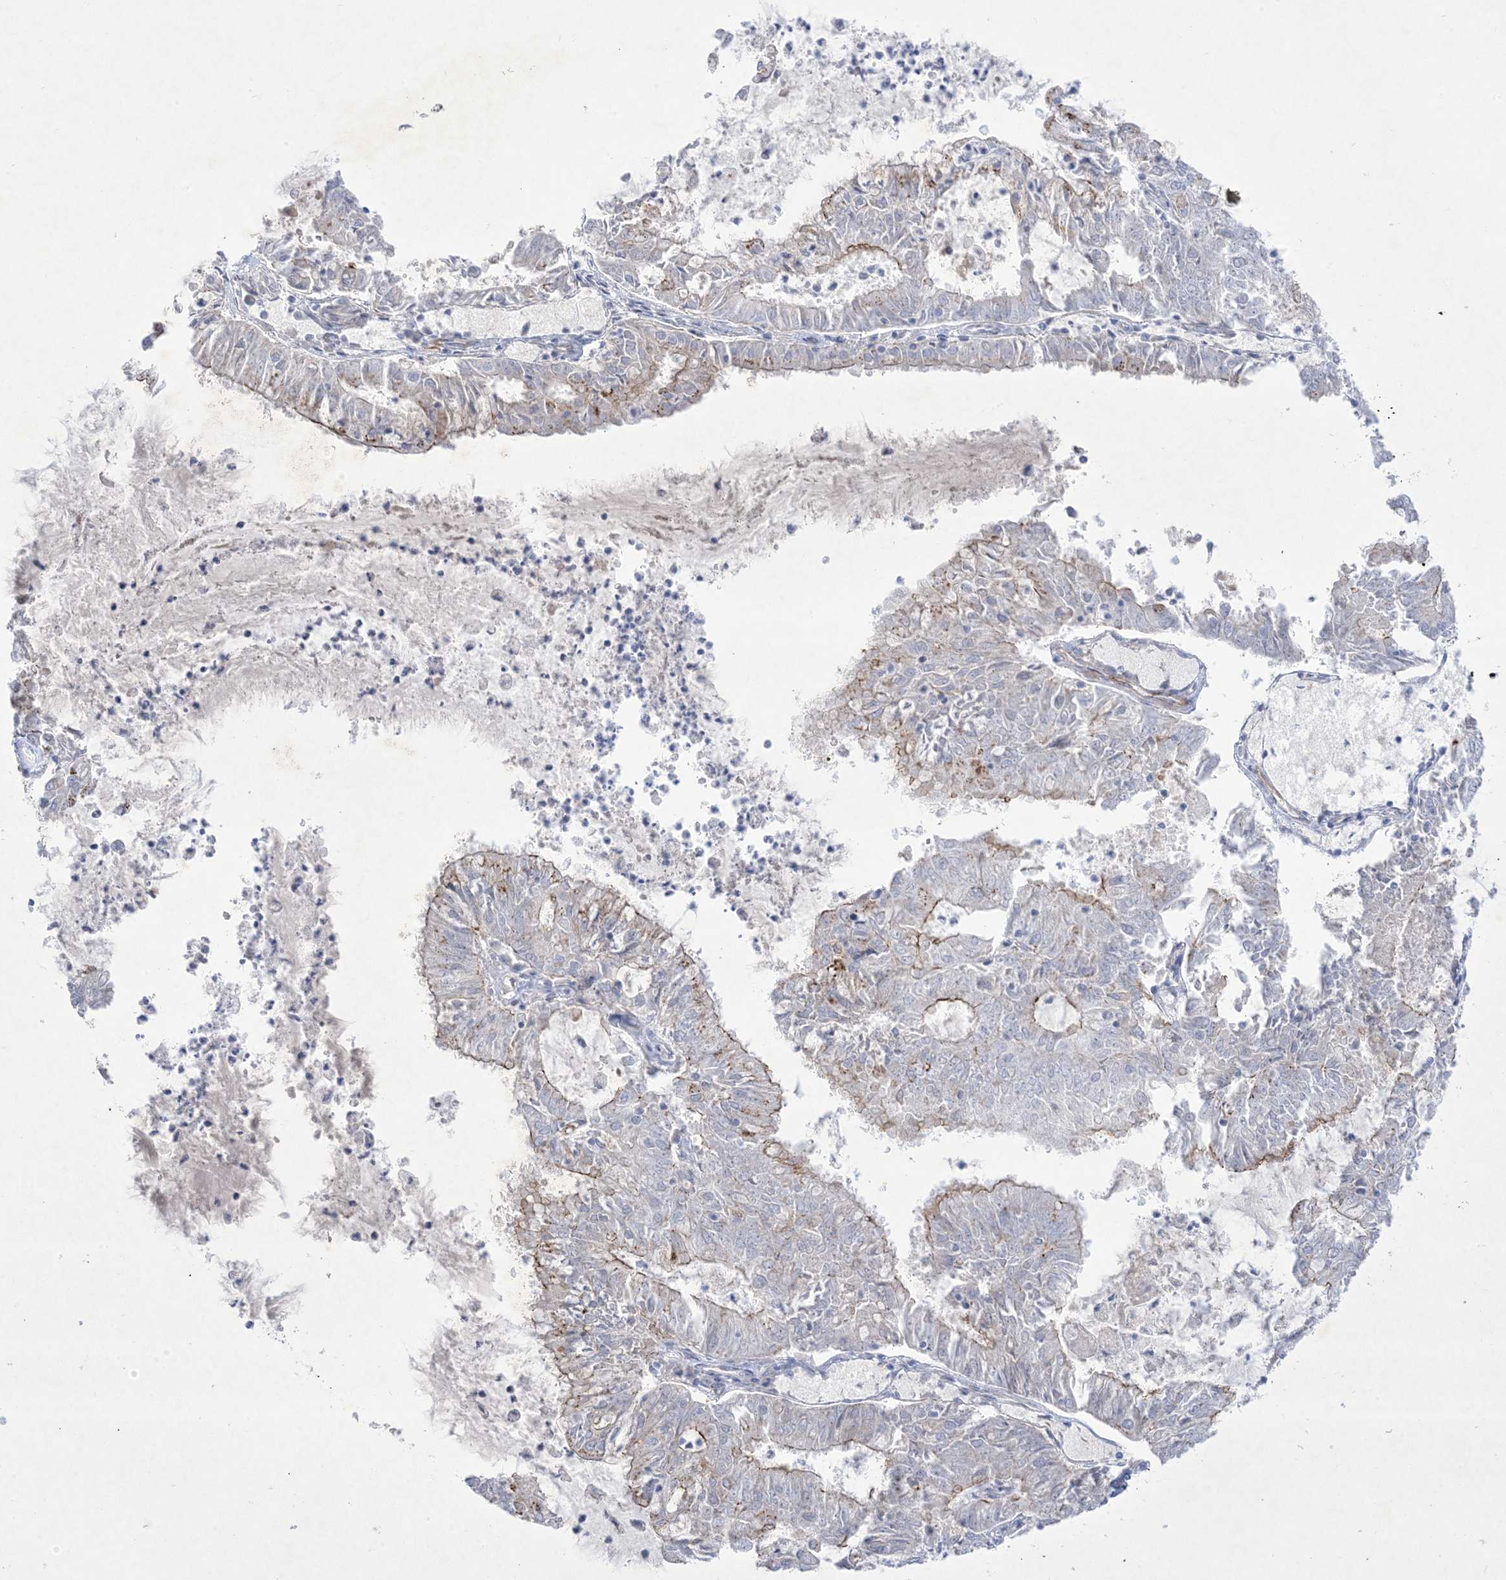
{"staining": {"intensity": "weak", "quantity": "<25%", "location": "cytoplasmic/membranous"}, "tissue": "endometrial cancer", "cell_type": "Tumor cells", "image_type": "cancer", "snomed": [{"axis": "morphology", "description": "Adenocarcinoma, NOS"}, {"axis": "topography", "description": "Endometrium"}], "caption": "IHC of human adenocarcinoma (endometrial) demonstrates no expression in tumor cells.", "gene": "B3GNT7", "patient": {"sex": "female", "age": 57}}